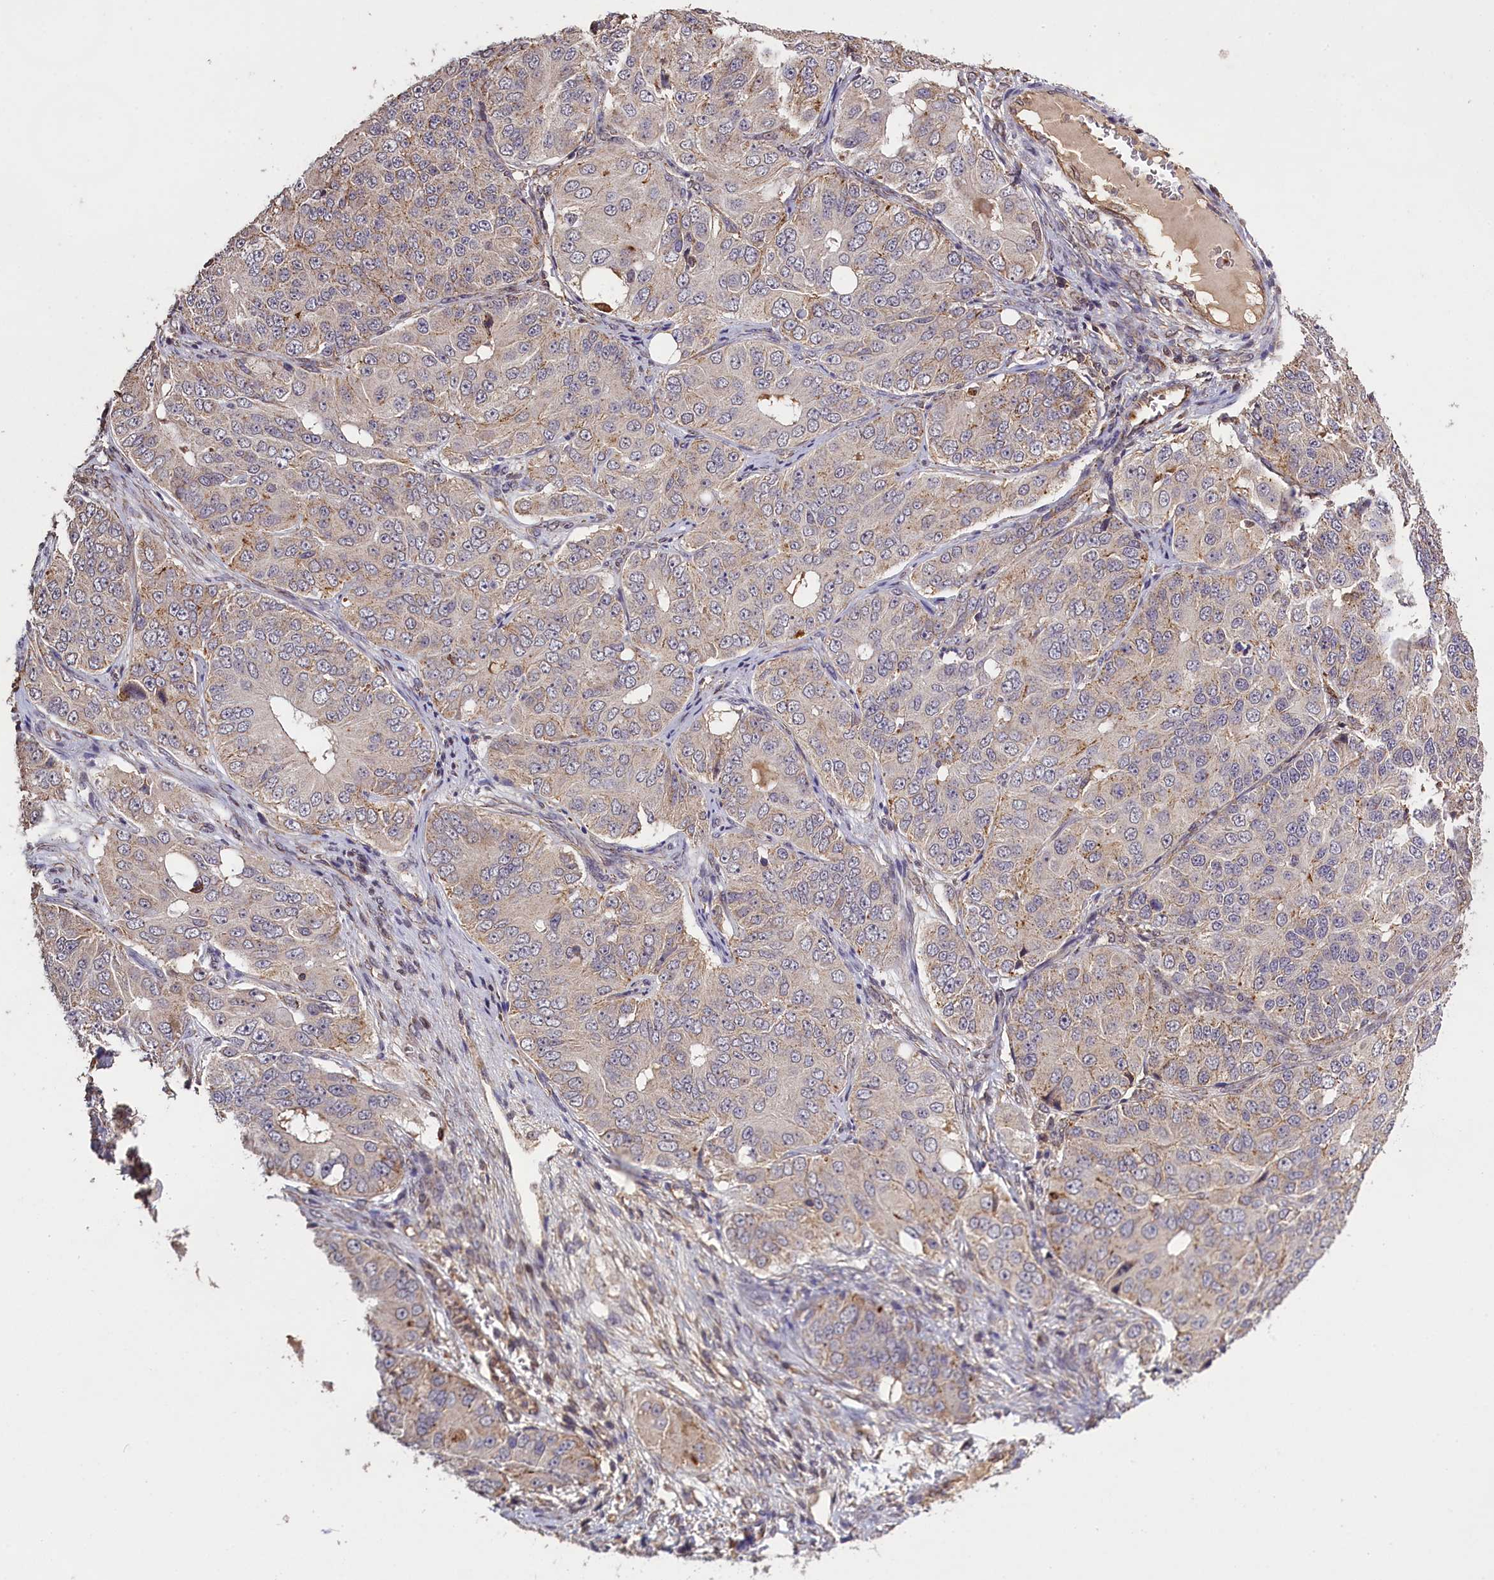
{"staining": {"intensity": "weak", "quantity": "<25%", "location": "cytoplasmic/membranous"}, "tissue": "ovarian cancer", "cell_type": "Tumor cells", "image_type": "cancer", "snomed": [{"axis": "morphology", "description": "Carcinoma, endometroid"}, {"axis": "topography", "description": "Ovary"}], "caption": "A histopathology image of human ovarian cancer (endometroid carcinoma) is negative for staining in tumor cells. Brightfield microscopy of immunohistochemistry (IHC) stained with DAB (brown) and hematoxylin (blue), captured at high magnification.", "gene": "CLRN2", "patient": {"sex": "female", "age": 51}}